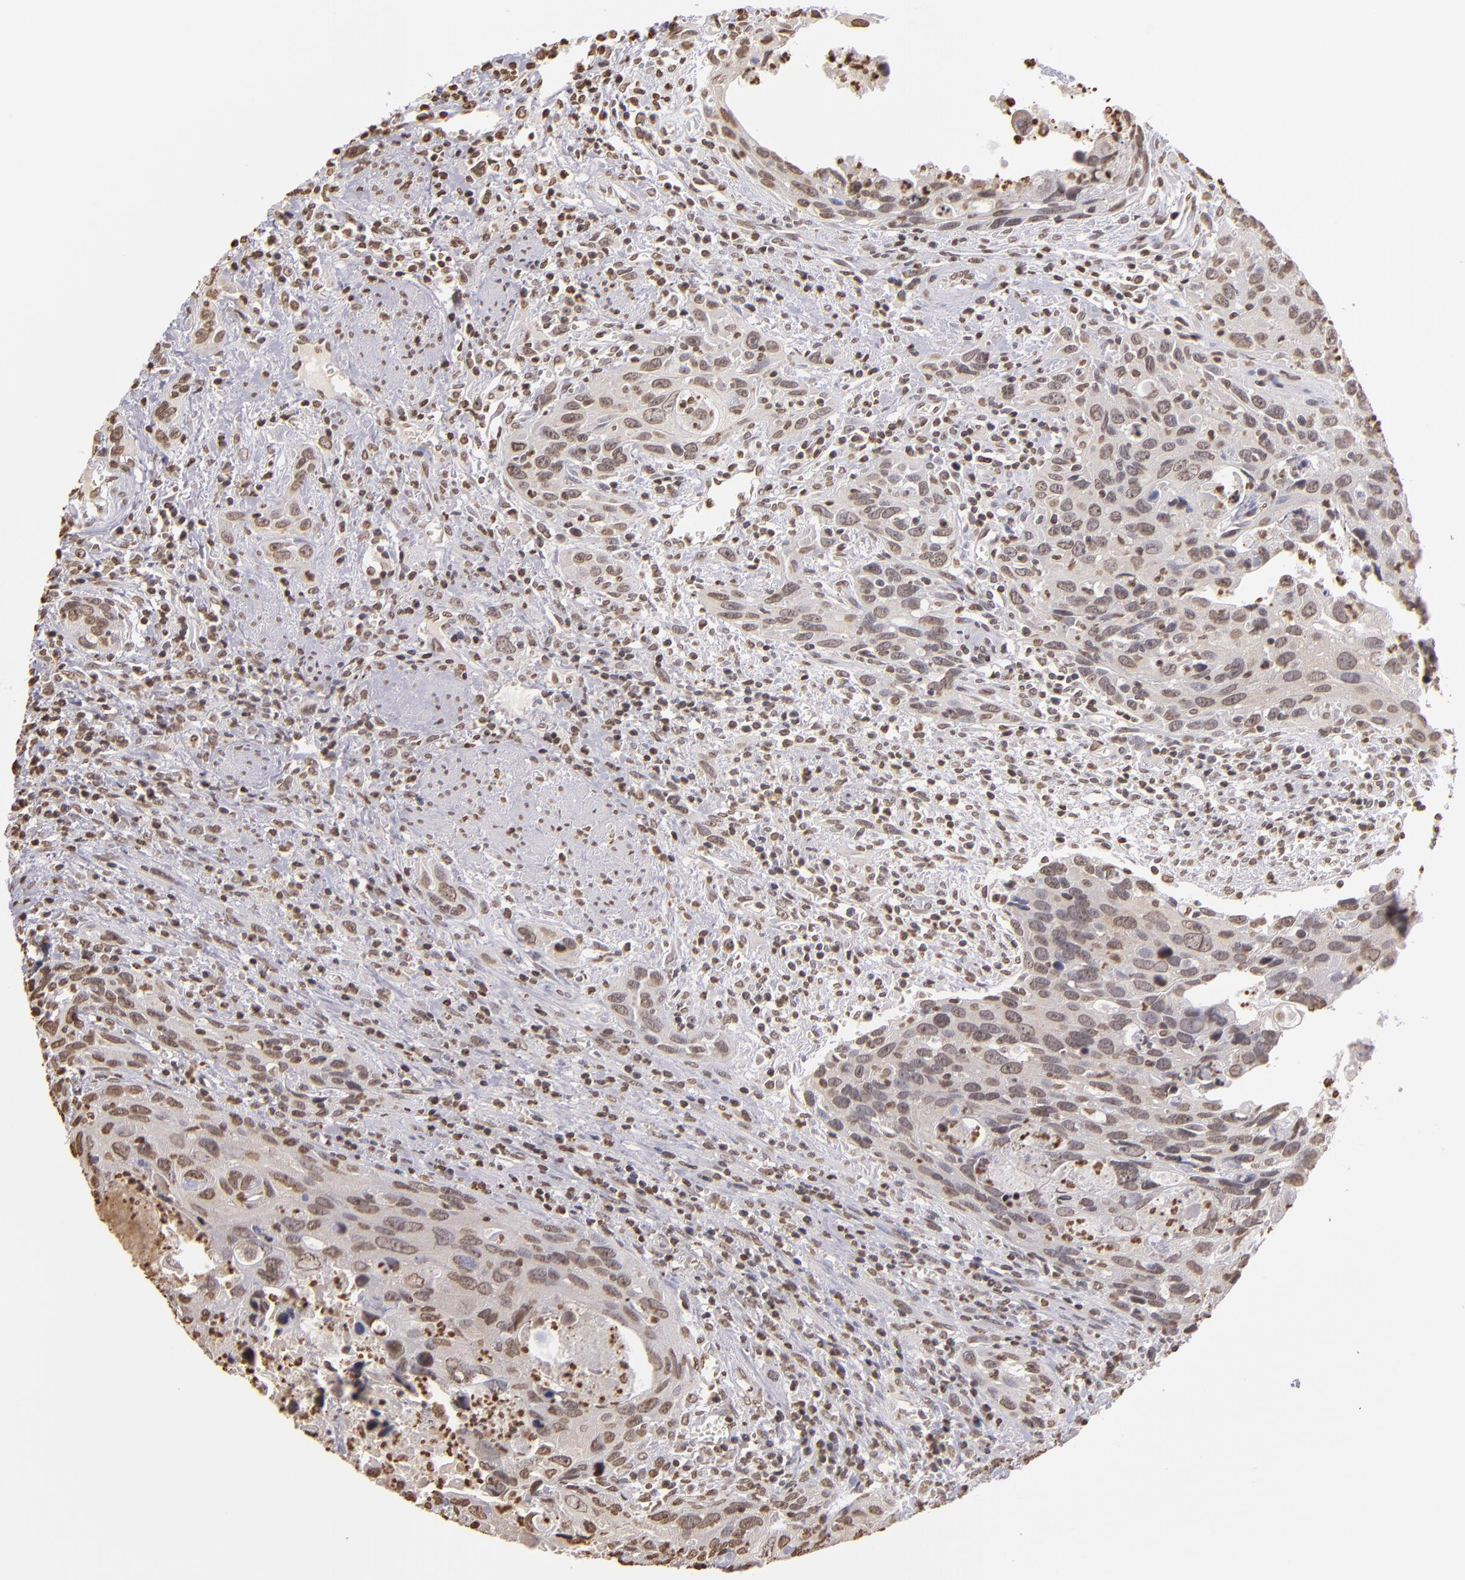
{"staining": {"intensity": "weak", "quantity": "25%-75%", "location": "nuclear"}, "tissue": "urothelial cancer", "cell_type": "Tumor cells", "image_type": "cancer", "snomed": [{"axis": "morphology", "description": "Urothelial carcinoma, High grade"}, {"axis": "topography", "description": "Urinary bladder"}], "caption": "High-grade urothelial carcinoma tissue displays weak nuclear positivity in about 25%-75% of tumor cells, visualized by immunohistochemistry.", "gene": "LBX1", "patient": {"sex": "male", "age": 71}}